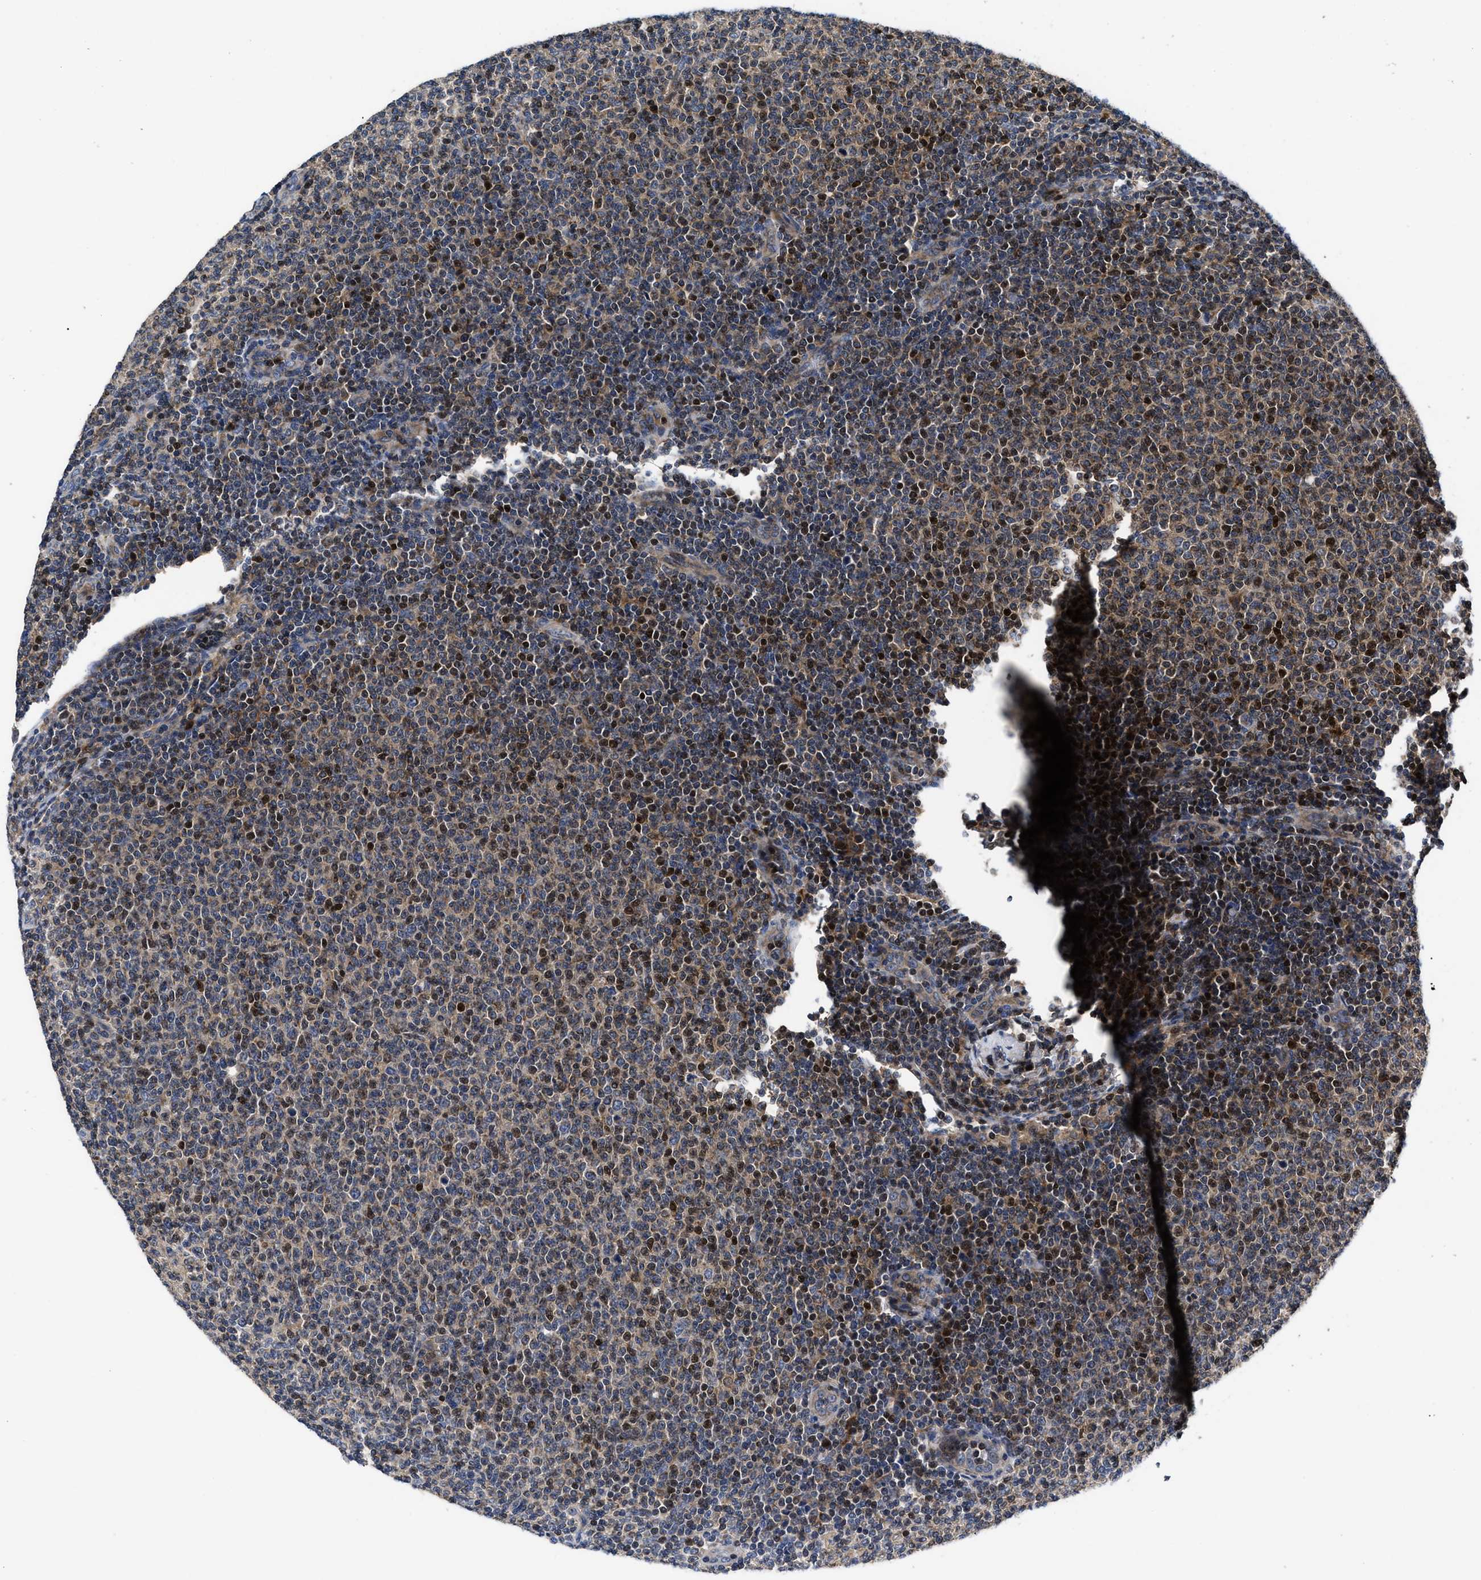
{"staining": {"intensity": "strong", "quantity": ">75%", "location": "cytoplasmic/membranous,nuclear"}, "tissue": "lymphoma", "cell_type": "Tumor cells", "image_type": "cancer", "snomed": [{"axis": "morphology", "description": "Malignant lymphoma, non-Hodgkin's type, Low grade"}, {"axis": "topography", "description": "Lymph node"}], "caption": "Protein expression by immunohistochemistry (IHC) demonstrates strong cytoplasmic/membranous and nuclear staining in about >75% of tumor cells in low-grade malignant lymphoma, non-Hodgkin's type. Using DAB (3,3'-diaminobenzidine) (brown) and hematoxylin (blue) stains, captured at high magnification using brightfield microscopy.", "gene": "YBEY", "patient": {"sex": "male", "age": 66}}